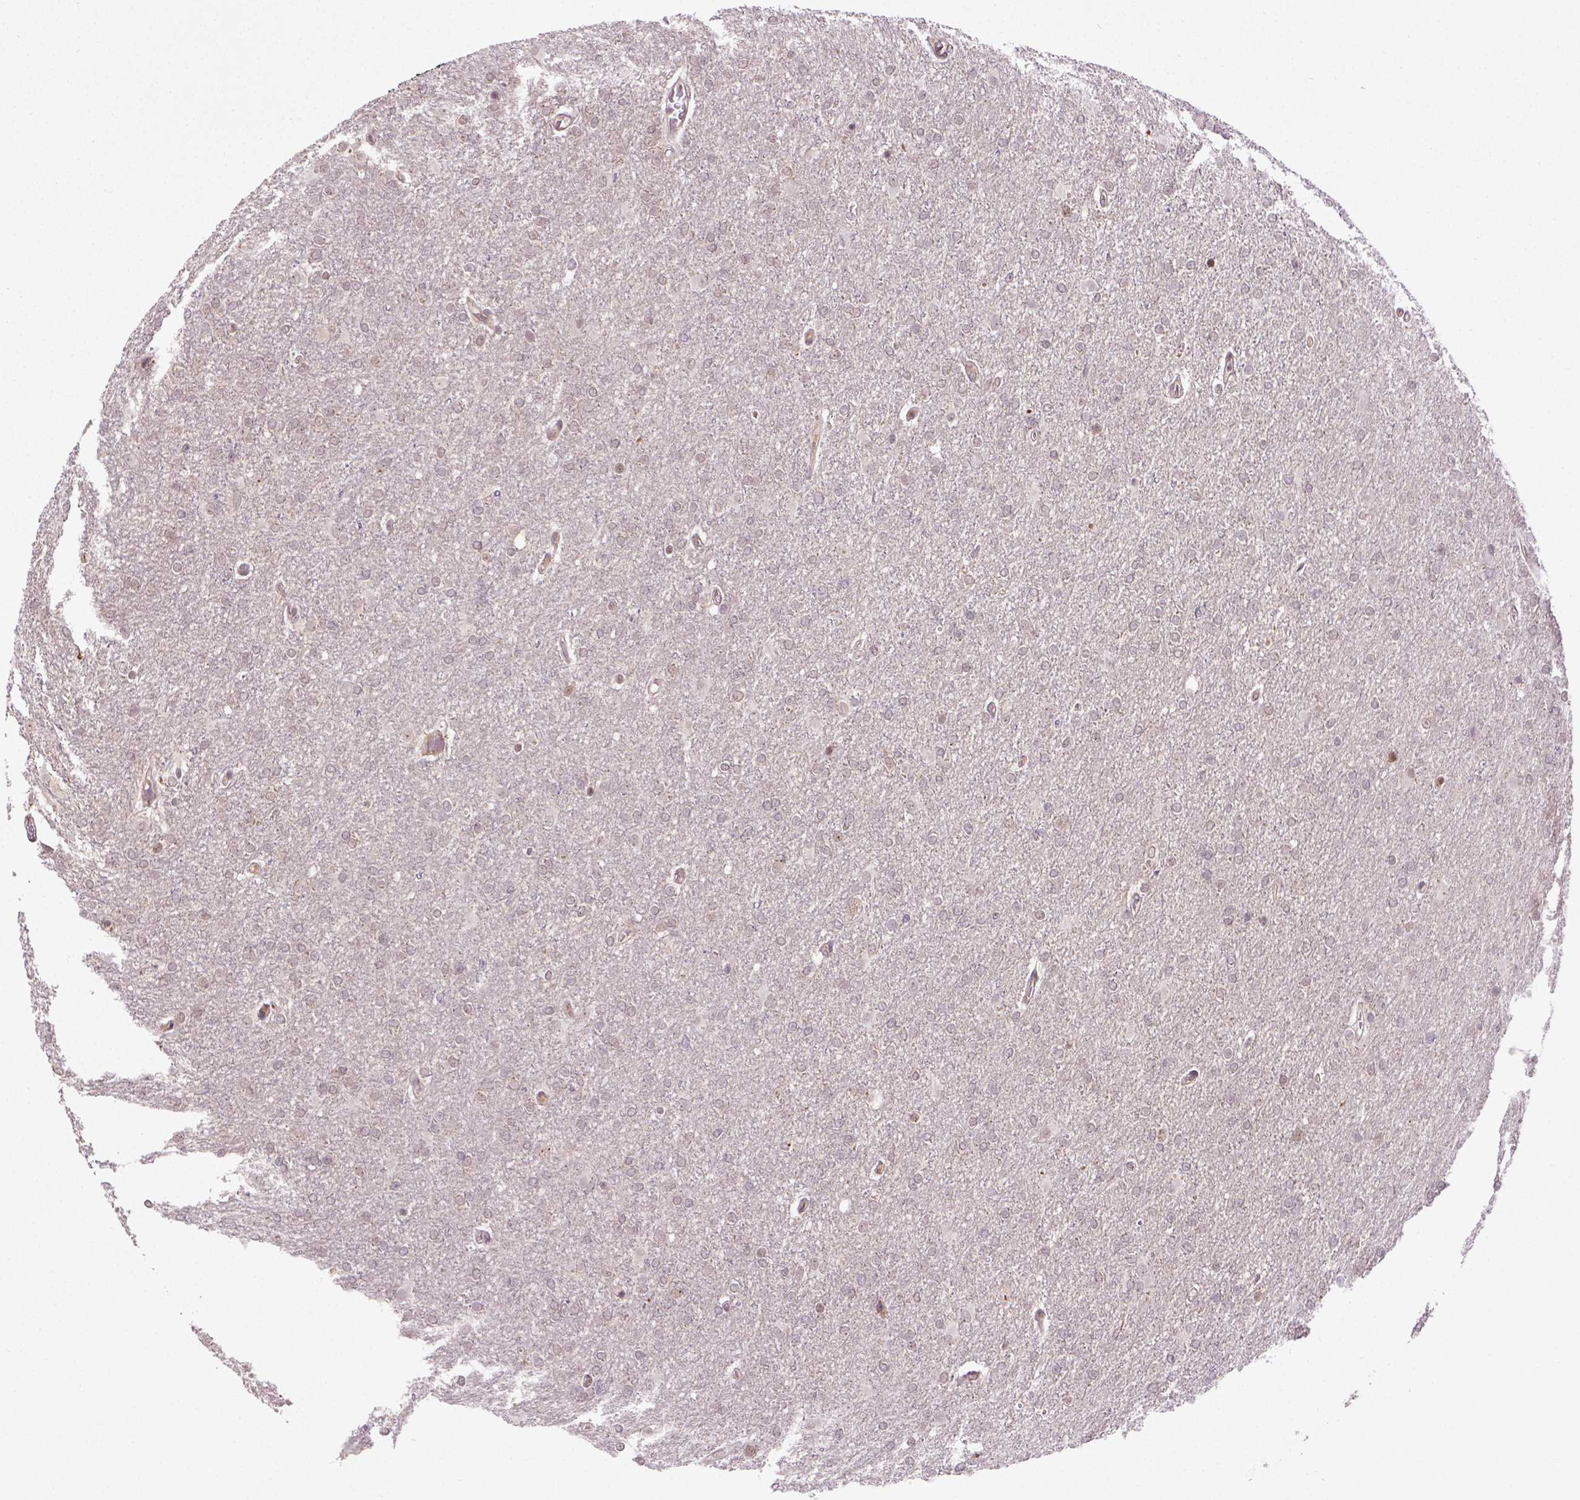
{"staining": {"intensity": "negative", "quantity": "none", "location": "none"}, "tissue": "glioma", "cell_type": "Tumor cells", "image_type": "cancer", "snomed": [{"axis": "morphology", "description": "Glioma, malignant, High grade"}, {"axis": "topography", "description": "Cerebral cortex"}], "caption": "Tumor cells are negative for protein expression in human malignant glioma (high-grade).", "gene": "ANKRD54", "patient": {"sex": "male", "age": 70}}